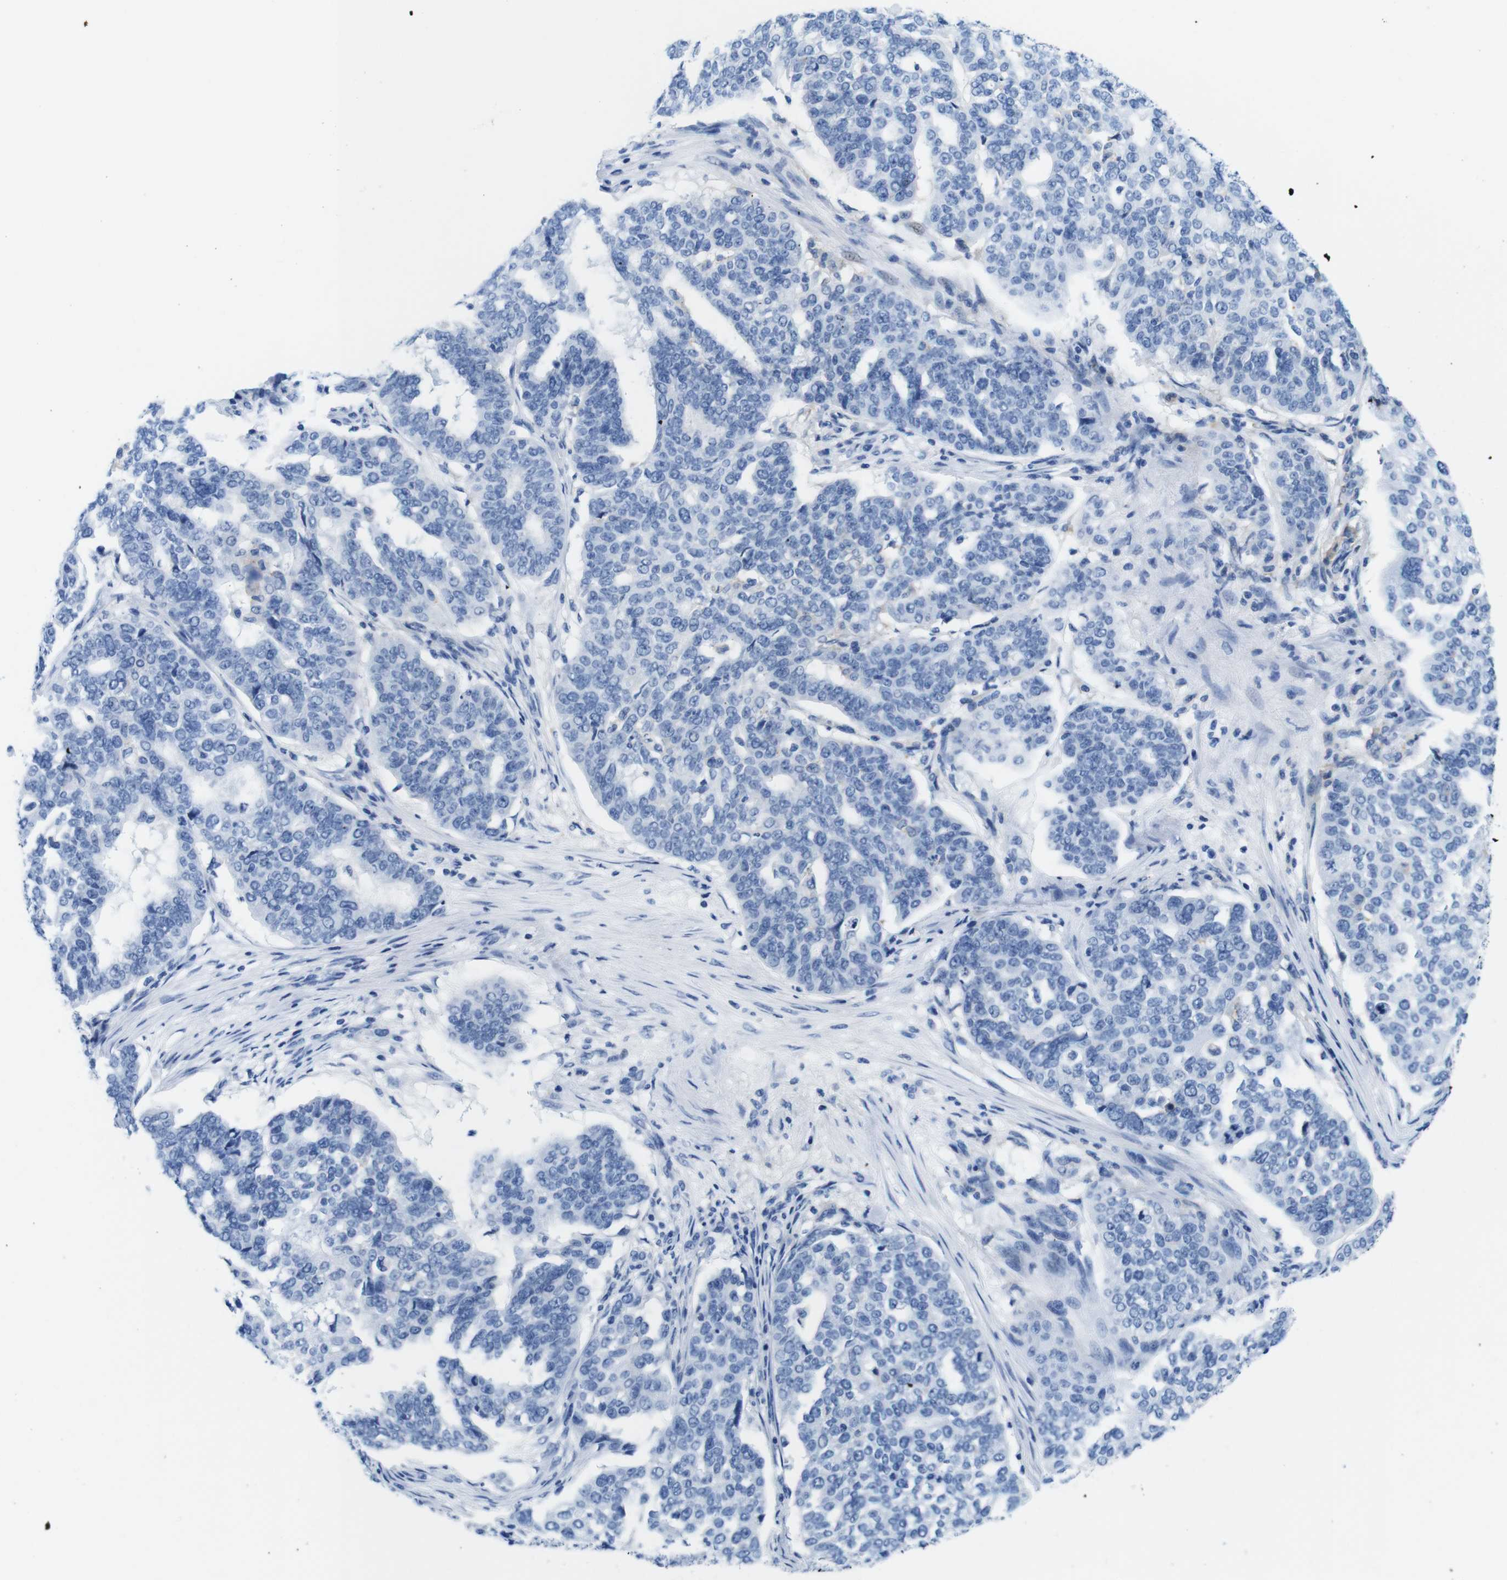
{"staining": {"intensity": "negative", "quantity": "none", "location": "none"}, "tissue": "ovarian cancer", "cell_type": "Tumor cells", "image_type": "cancer", "snomed": [{"axis": "morphology", "description": "Cystadenocarcinoma, serous, NOS"}, {"axis": "topography", "description": "Ovary"}], "caption": "An image of serous cystadenocarcinoma (ovarian) stained for a protein reveals no brown staining in tumor cells.", "gene": "CD300C", "patient": {"sex": "female", "age": 59}}